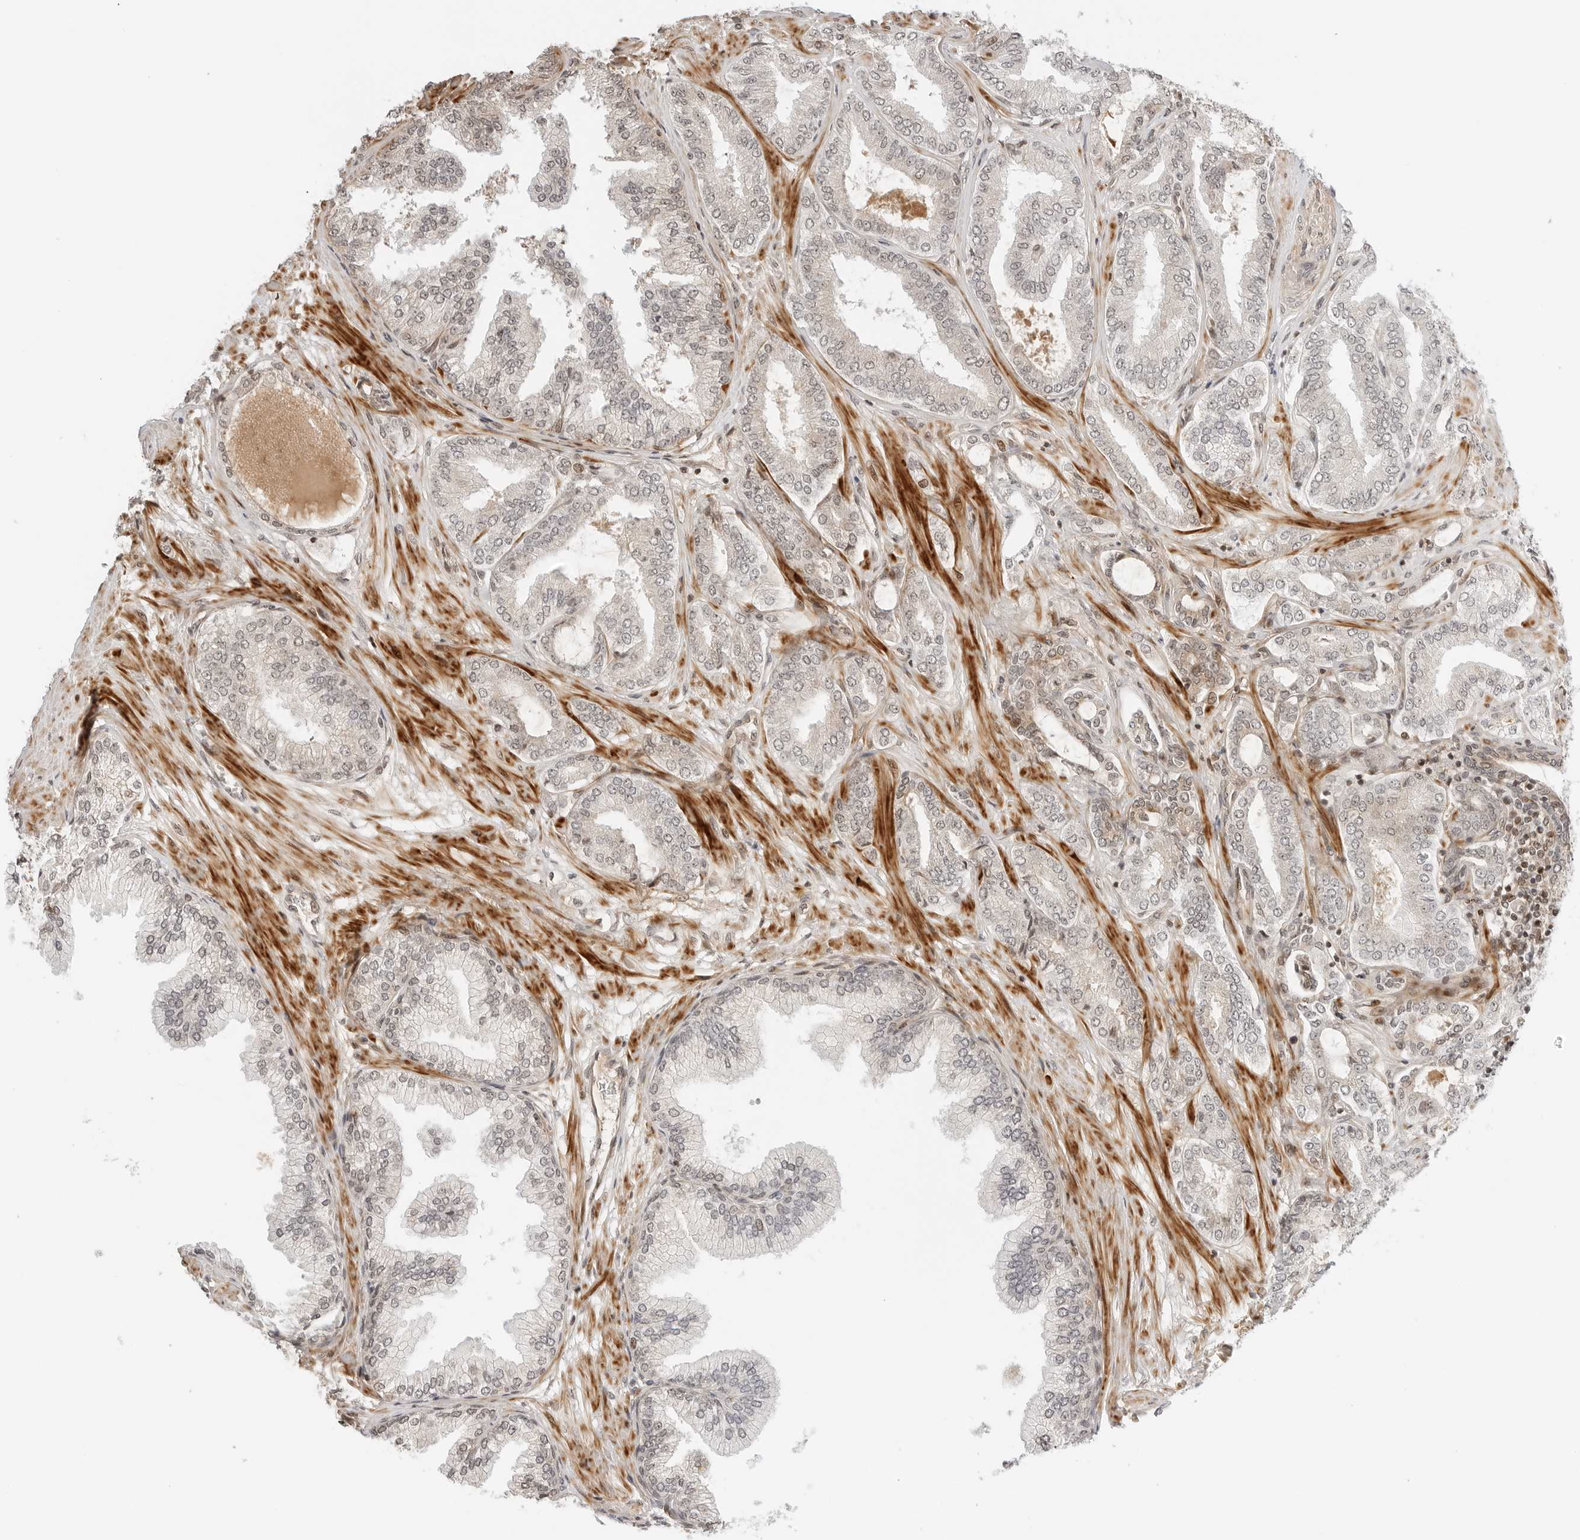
{"staining": {"intensity": "weak", "quantity": "25%-75%", "location": "cytoplasmic/membranous,nuclear"}, "tissue": "prostate cancer", "cell_type": "Tumor cells", "image_type": "cancer", "snomed": [{"axis": "morphology", "description": "Adenocarcinoma, Low grade"}, {"axis": "topography", "description": "Prostate"}], "caption": "There is low levels of weak cytoplasmic/membranous and nuclear expression in tumor cells of prostate low-grade adenocarcinoma, as demonstrated by immunohistochemical staining (brown color).", "gene": "GEM", "patient": {"sex": "male", "age": 63}}